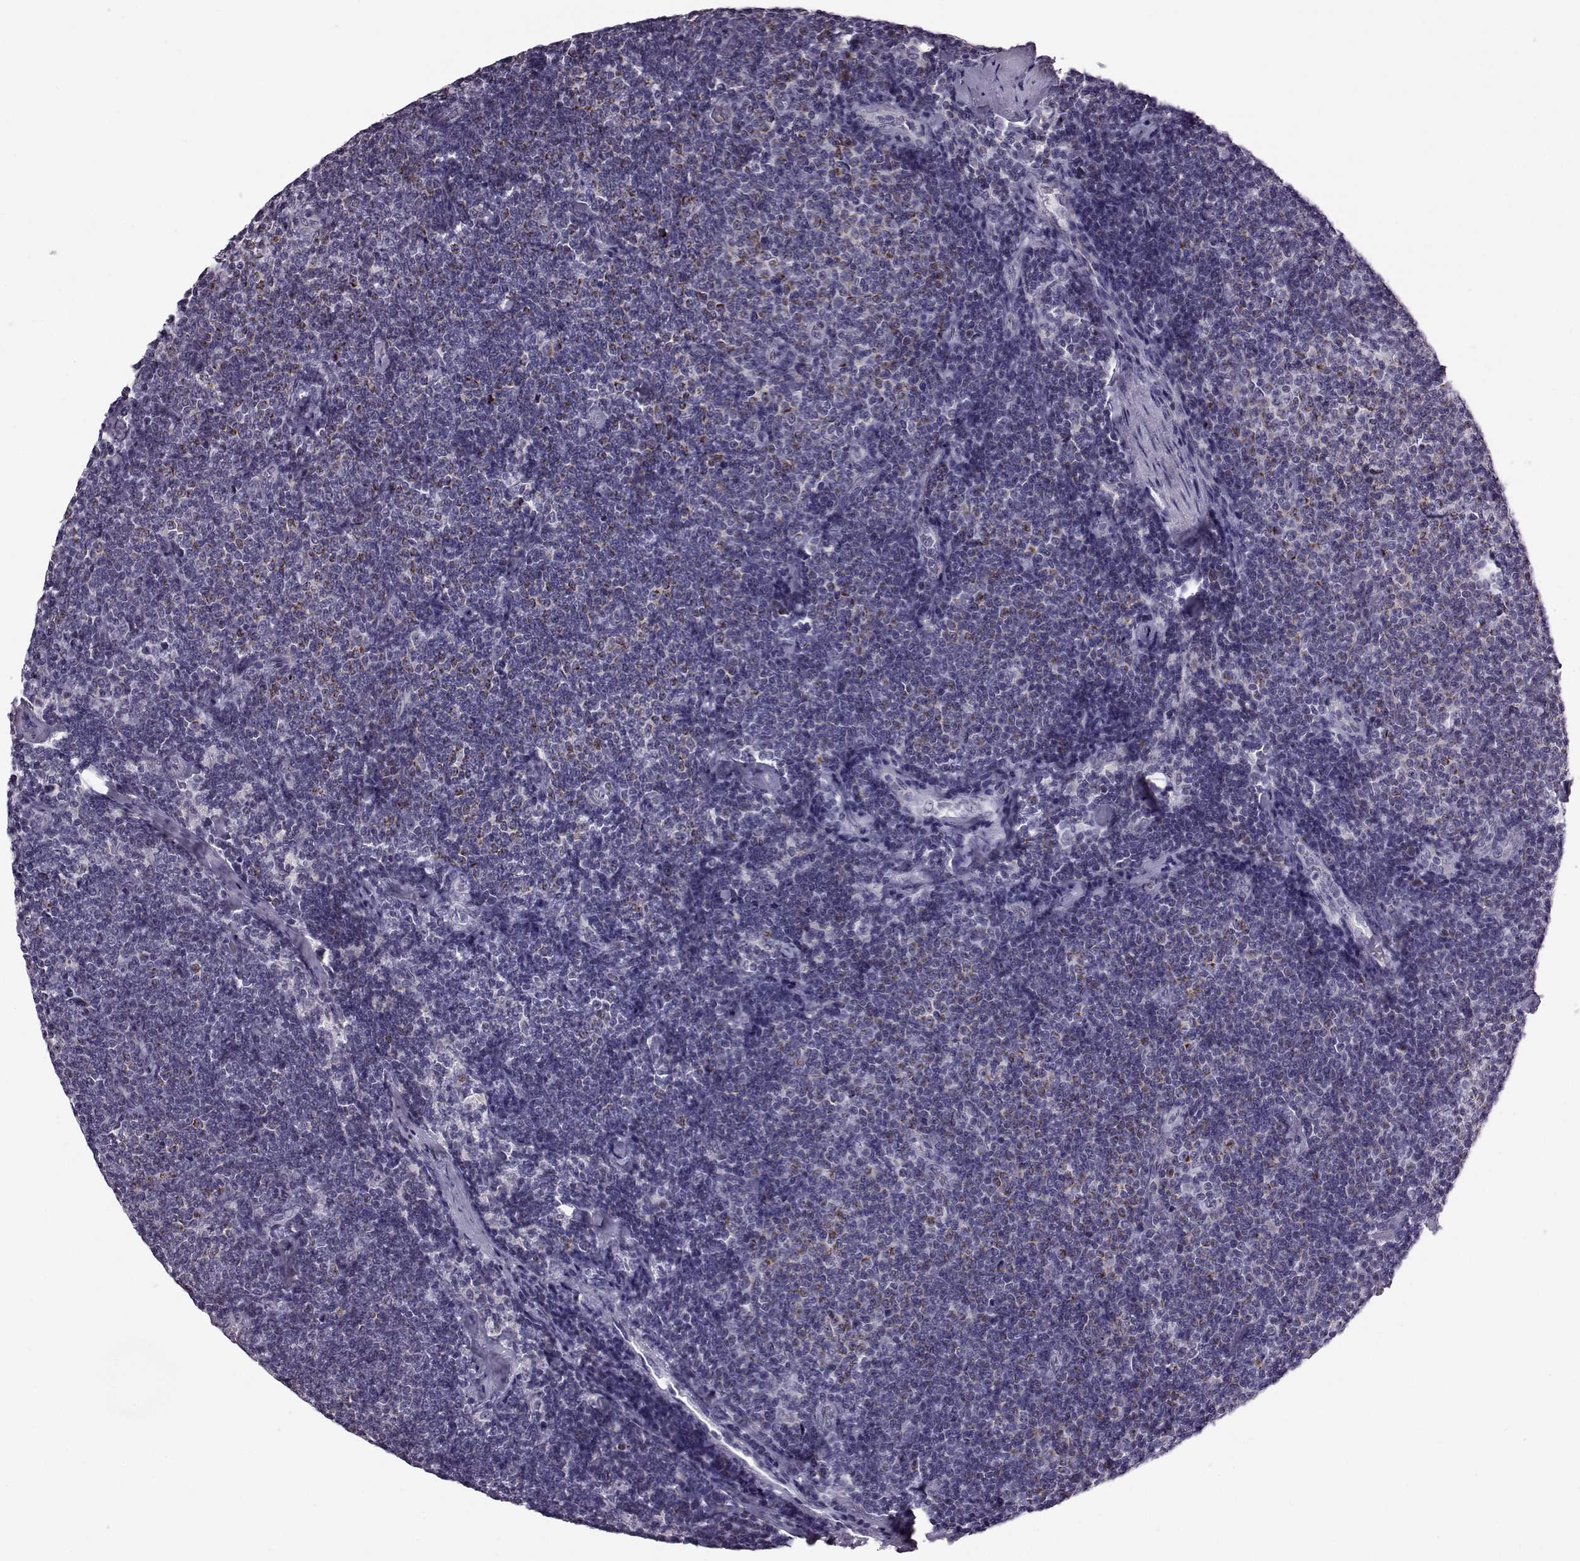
{"staining": {"intensity": "negative", "quantity": "none", "location": "none"}, "tissue": "lymphoma", "cell_type": "Tumor cells", "image_type": "cancer", "snomed": [{"axis": "morphology", "description": "Malignant lymphoma, non-Hodgkin's type, Low grade"}, {"axis": "topography", "description": "Lymph node"}], "caption": "This is an immunohistochemistry micrograph of lymphoma. There is no positivity in tumor cells.", "gene": "RIMS2", "patient": {"sex": "male", "age": 81}}